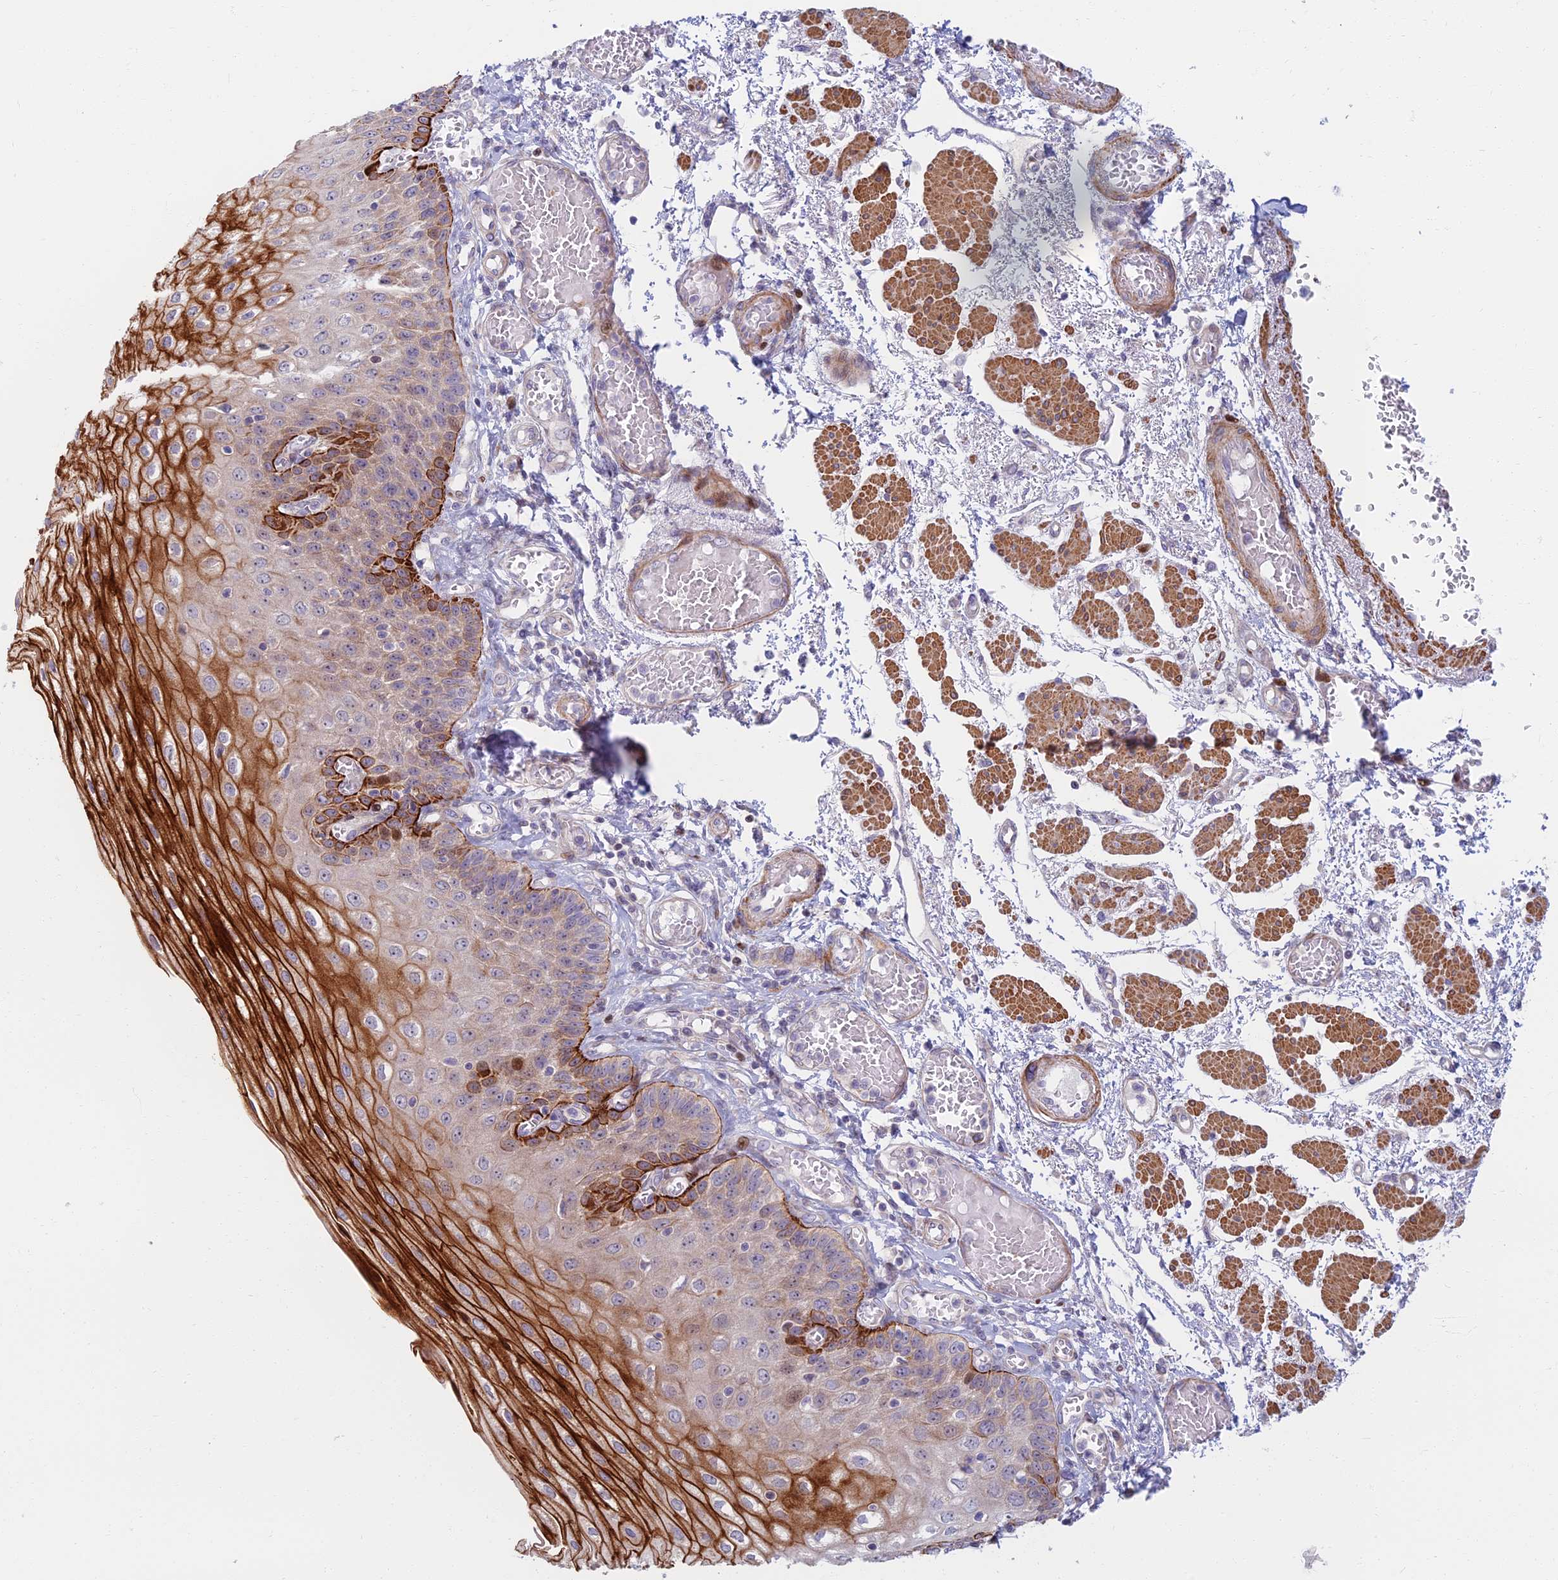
{"staining": {"intensity": "strong", "quantity": "25%-75%", "location": "cytoplasmic/membranous"}, "tissue": "esophagus", "cell_type": "Squamous epithelial cells", "image_type": "normal", "snomed": [{"axis": "morphology", "description": "Normal tissue, NOS"}, {"axis": "topography", "description": "Esophagus"}], "caption": "Brown immunohistochemical staining in benign human esophagus displays strong cytoplasmic/membranous positivity in about 25%-75% of squamous epithelial cells.", "gene": "C15orf40", "patient": {"sex": "male", "age": 81}}